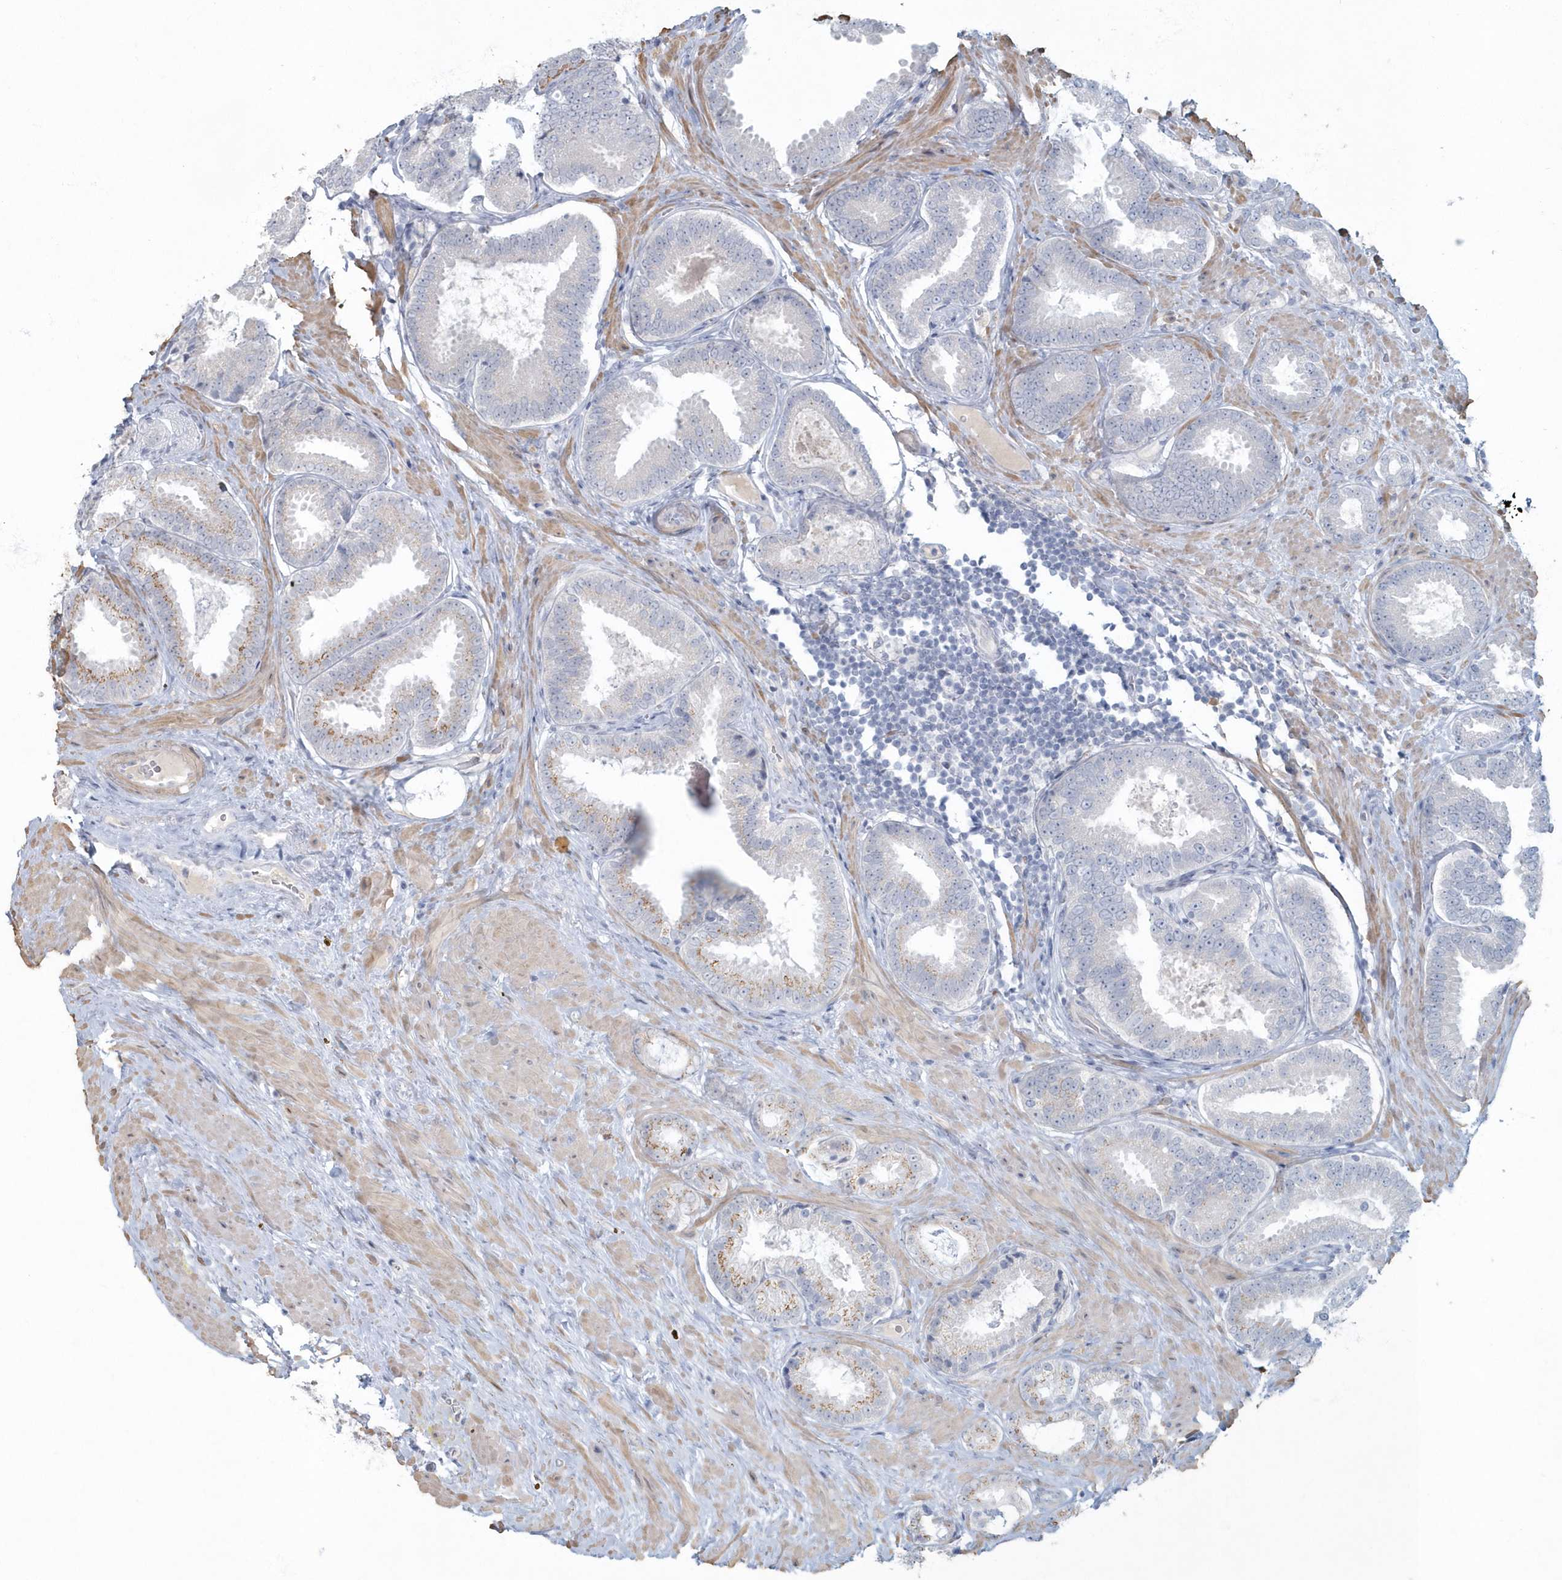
{"staining": {"intensity": "moderate", "quantity": "<25%", "location": "cytoplasmic/membranous"}, "tissue": "prostate cancer", "cell_type": "Tumor cells", "image_type": "cancer", "snomed": [{"axis": "morphology", "description": "Adenocarcinoma, Low grade"}, {"axis": "topography", "description": "Prostate"}], "caption": "An IHC image of tumor tissue is shown. Protein staining in brown highlights moderate cytoplasmic/membranous positivity in prostate cancer (low-grade adenocarcinoma) within tumor cells. The staining was performed using DAB to visualize the protein expression in brown, while the nuclei were stained in blue with hematoxylin (Magnification: 20x).", "gene": "MYOT", "patient": {"sex": "male", "age": 71}}